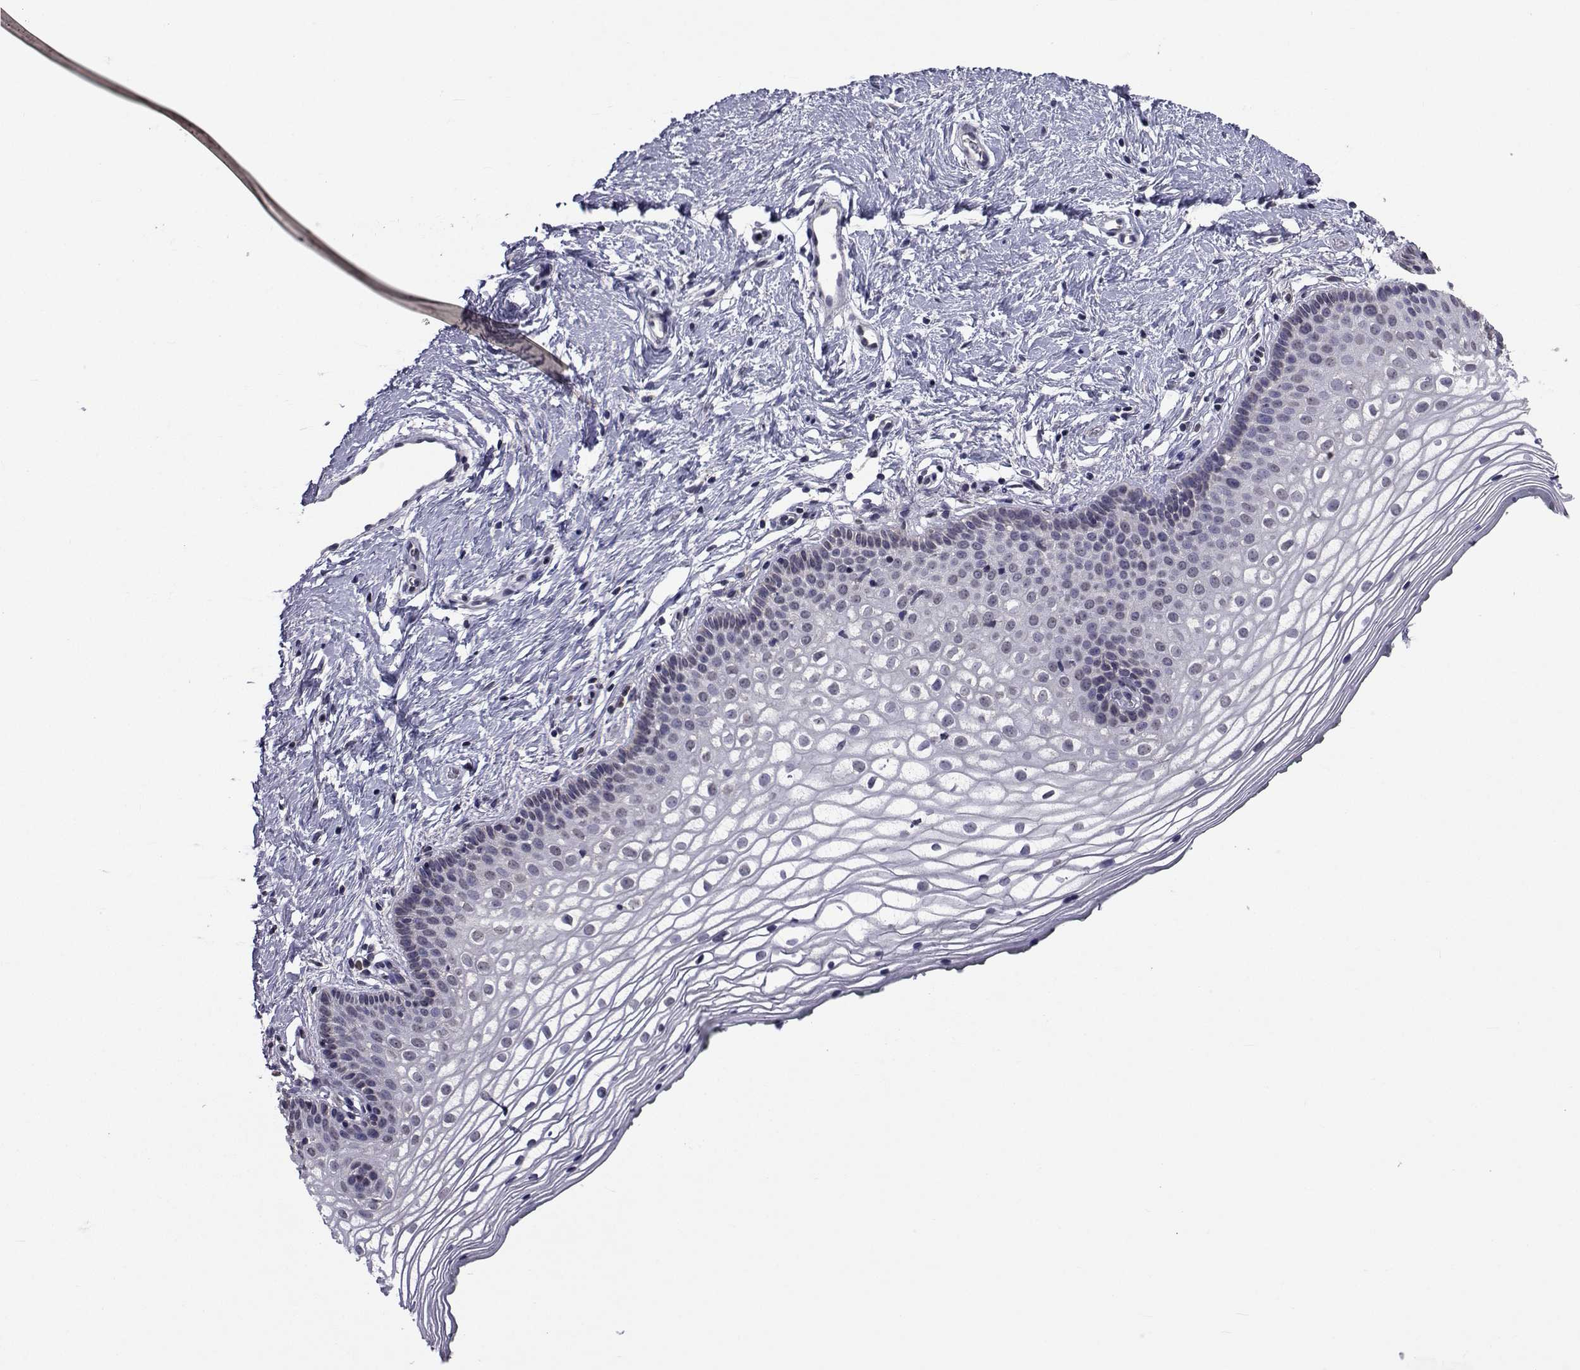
{"staining": {"intensity": "negative", "quantity": "none", "location": "none"}, "tissue": "vagina", "cell_type": "Squamous epithelial cells", "image_type": "normal", "snomed": [{"axis": "morphology", "description": "Normal tissue, NOS"}, {"axis": "topography", "description": "Vagina"}], "caption": "DAB immunohistochemical staining of unremarkable vagina displays no significant staining in squamous epithelial cells.", "gene": "CYP2S1", "patient": {"sex": "female", "age": 36}}